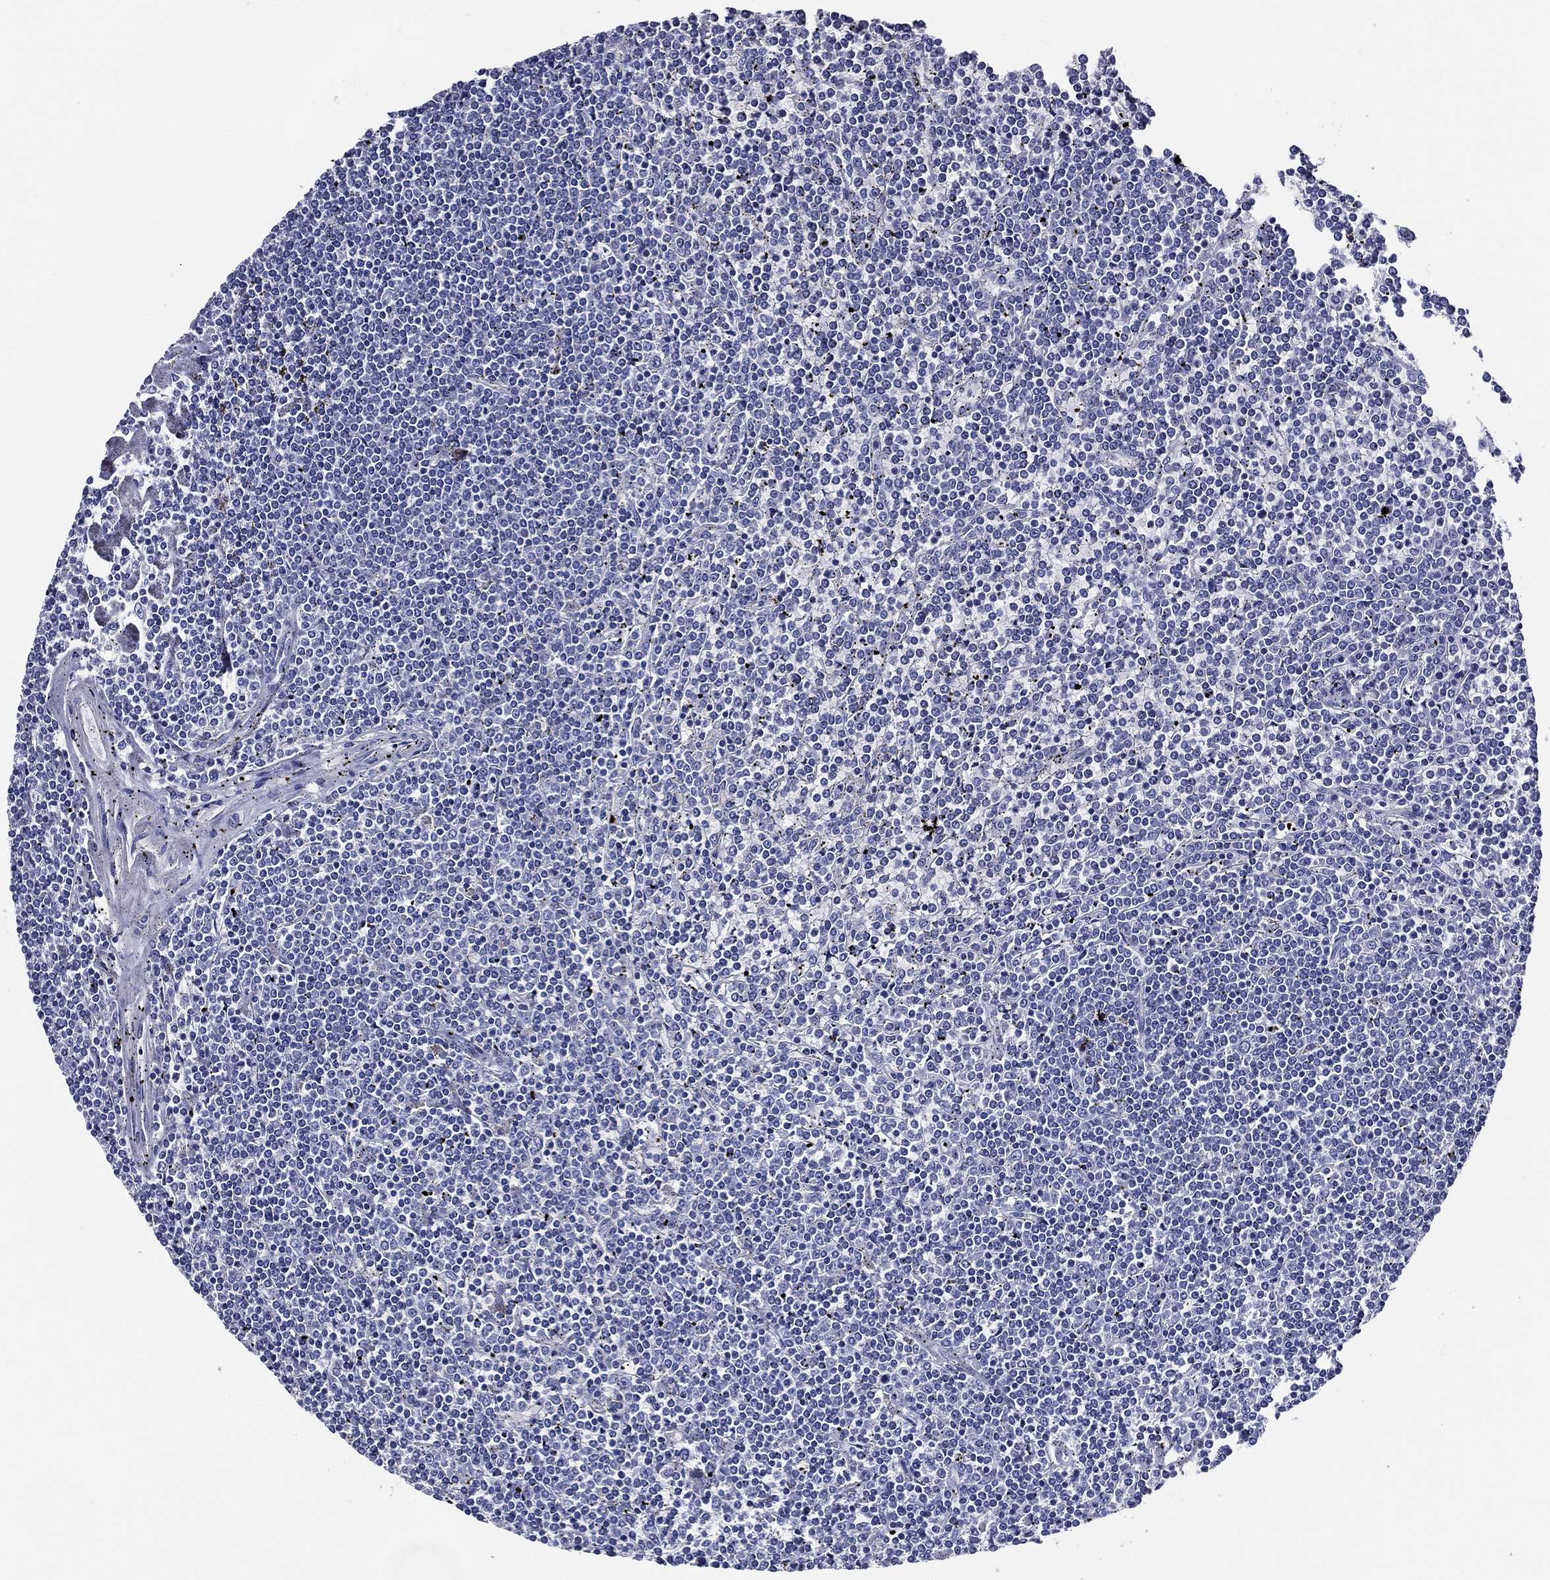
{"staining": {"intensity": "negative", "quantity": "none", "location": "none"}, "tissue": "lymphoma", "cell_type": "Tumor cells", "image_type": "cancer", "snomed": [{"axis": "morphology", "description": "Malignant lymphoma, non-Hodgkin's type, Low grade"}, {"axis": "topography", "description": "Spleen"}], "caption": "Tumor cells show no significant expression in lymphoma. (Stains: DAB immunohistochemistry (IHC) with hematoxylin counter stain, Microscopy: brightfield microscopy at high magnification).", "gene": "ACE2", "patient": {"sex": "female", "age": 19}}